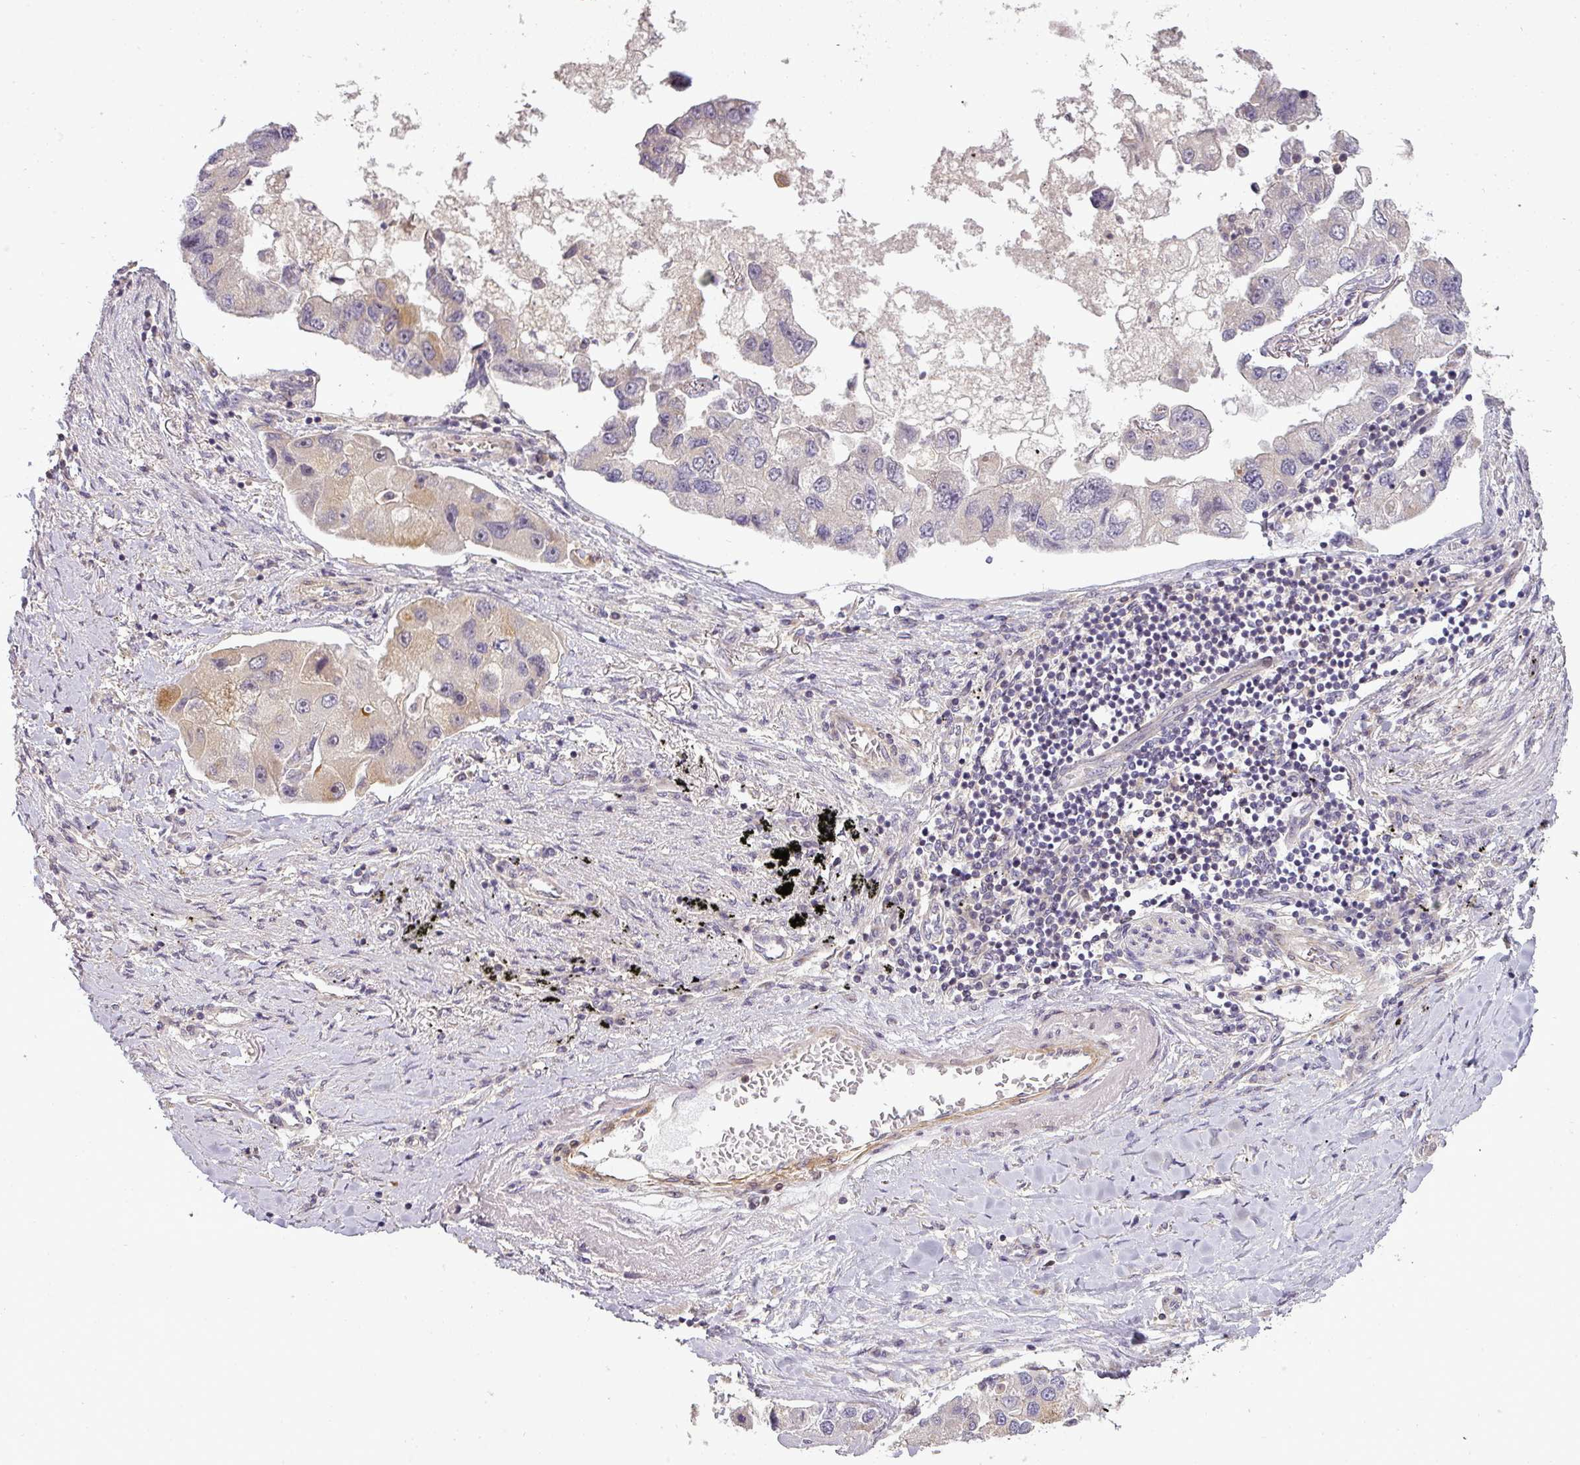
{"staining": {"intensity": "moderate", "quantity": "<25%", "location": "cytoplasmic/membranous"}, "tissue": "lung cancer", "cell_type": "Tumor cells", "image_type": "cancer", "snomed": [{"axis": "morphology", "description": "Adenocarcinoma, NOS"}, {"axis": "topography", "description": "Lung"}], "caption": "The photomicrograph shows staining of adenocarcinoma (lung), revealing moderate cytoplasmic/membranous protein expression (brown color) within tumor cells.", "gene": "NIN", "patient": {"sex": "female", "age": 54}}